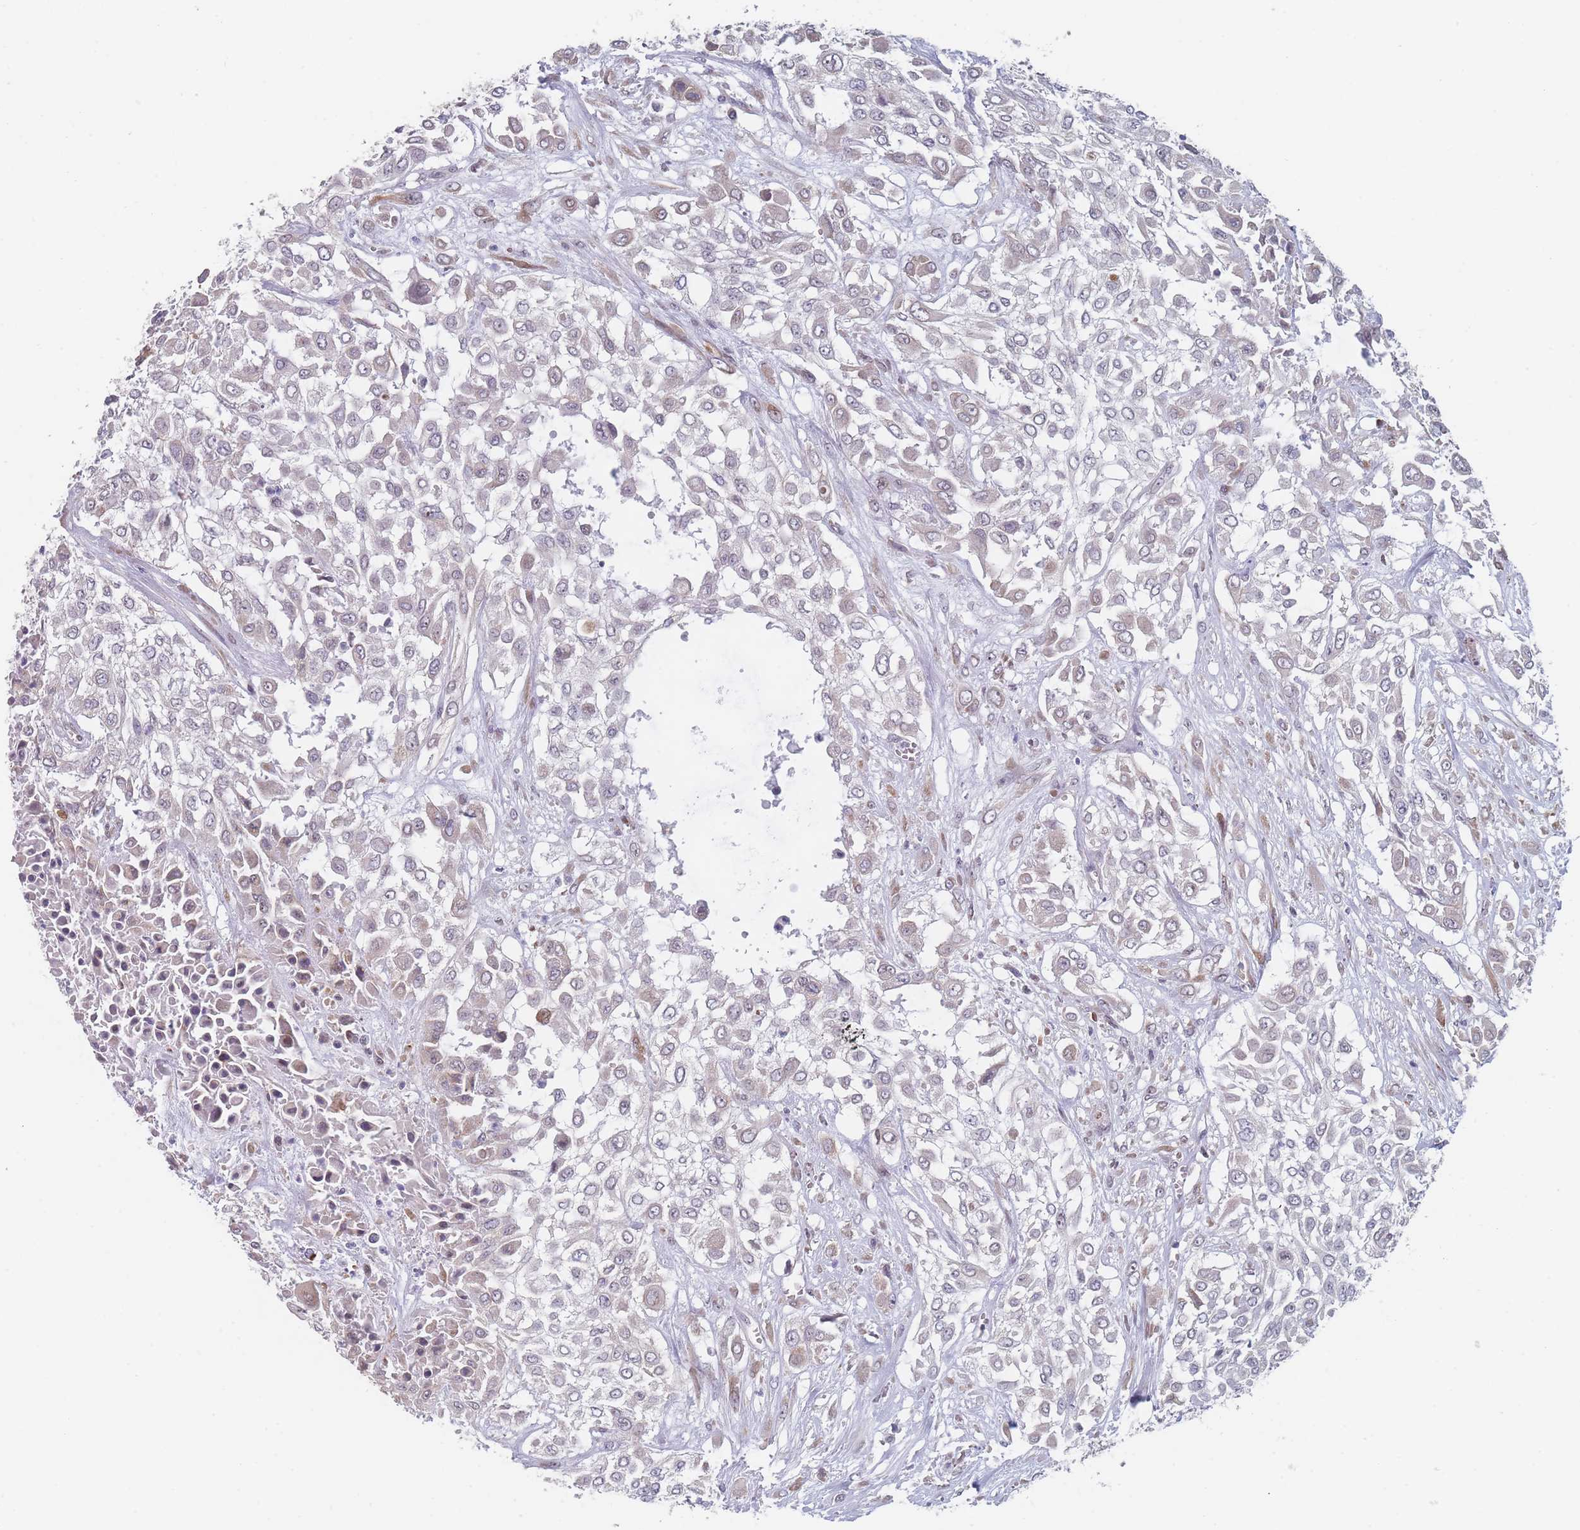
{"staining": {"intensity": "weak", "quantity": "<25%", "location": "cytoplasmic/membranous"}, "tissue": "urothelial cancer", "cell_type": "Tumor cells", "image_type": "cancer", "snomed": [{"axis": "morphology", "description": "Urothelial carcinoma, High grade"}, {"axis": "topography", "description": "Urinary bladder"}], "caption": "The immunohistochemistry (IHC) photomicrograph has no significant positivity in tumor cells of urothelial cancer tissue.", "gene": "TMED10", "patient": {"sex": "male", "age": 57}}